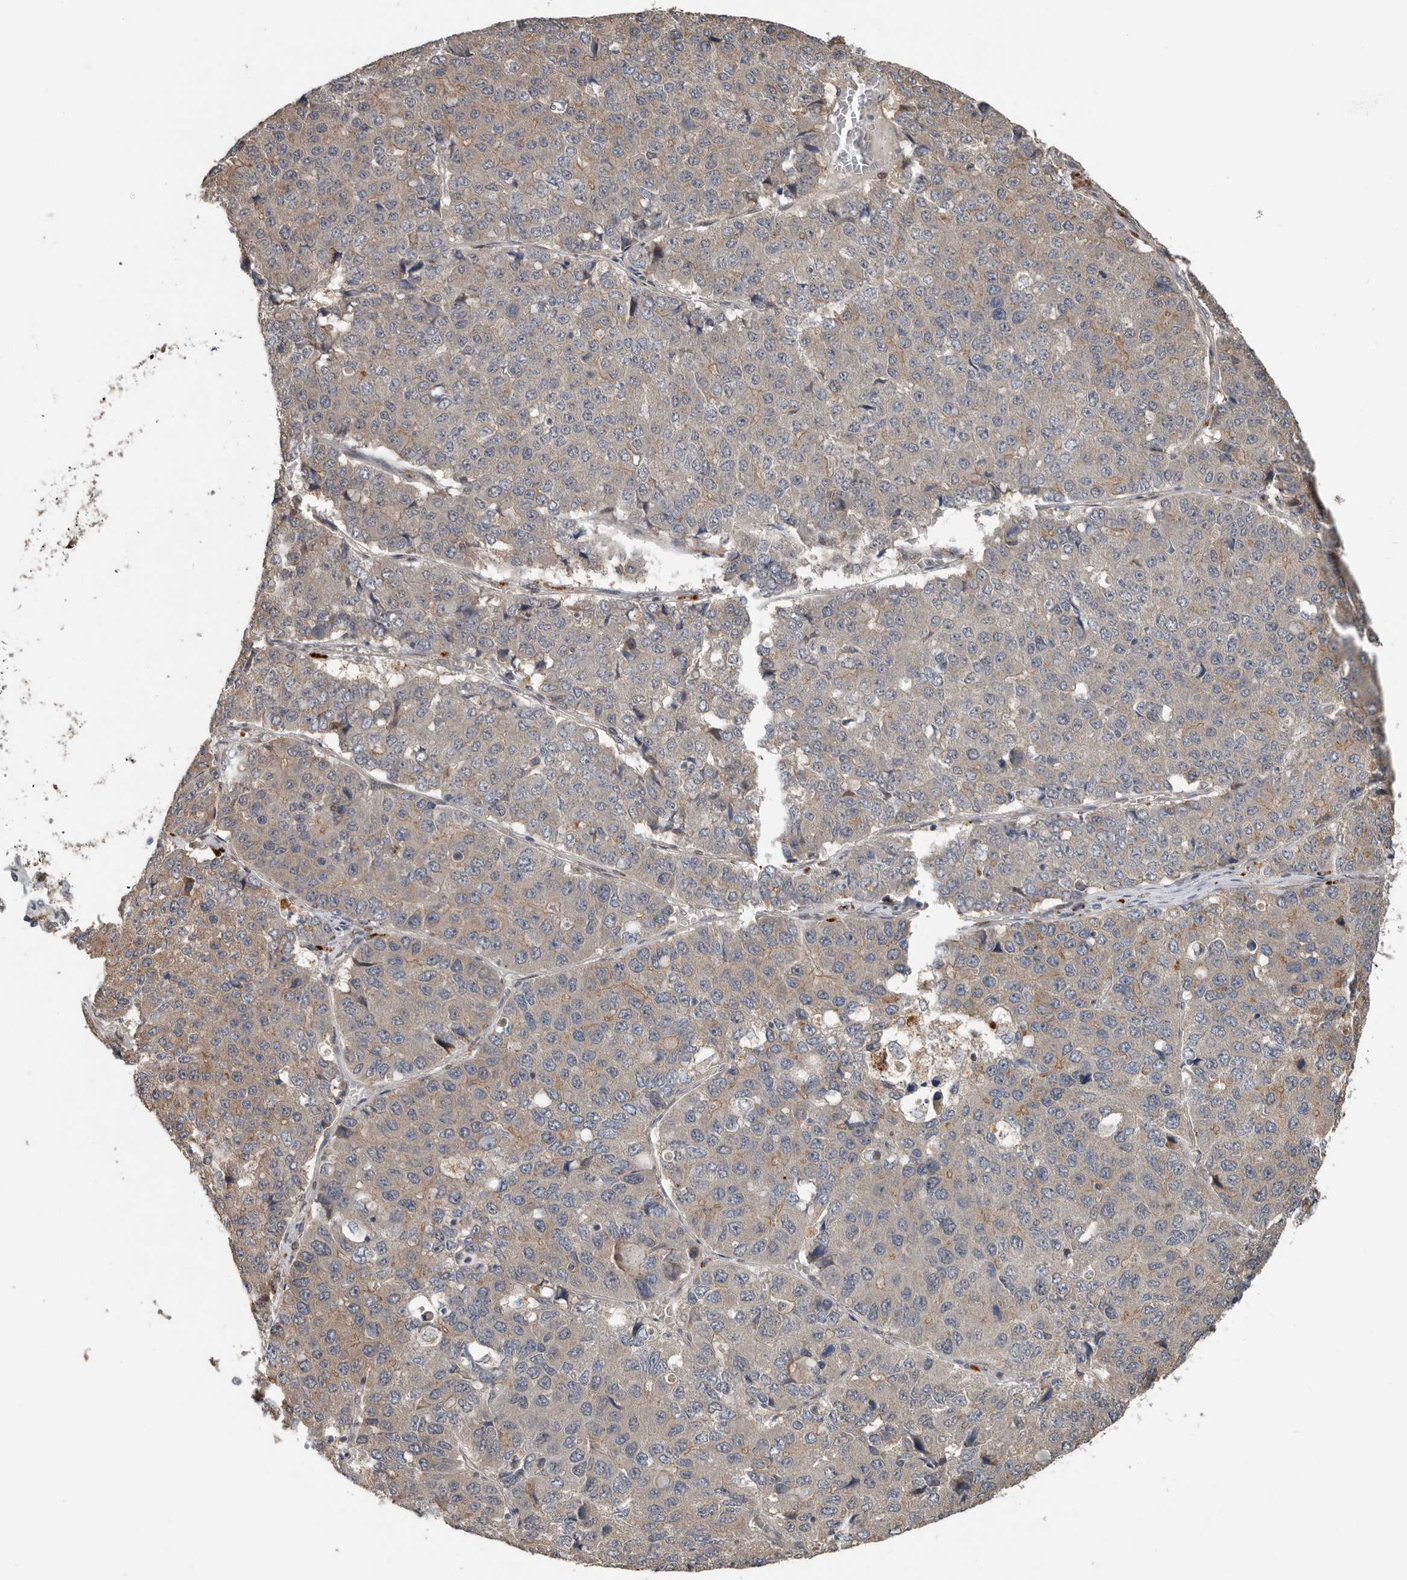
{"staining": {"intensity": "weak", "quantity": "25%-75%", "location": "cytoplasmic/membranous"}, "tissue": "pancreatic cancer", "cell_type": "Tumor cells", "image_type": "cancer", "snomed": [{"axis": "morphology", "description": "Adenocarcinoma, NOS"}, {"axis": "topography", "description": "Pancreas"}], "caption": "Protein staining exhibits weak cytoplasmic/membranous staining in approximately 25%-75% of tumor cells in pancreatic cancer.", "gene": "YOD1", "patient": {"sex": "male", "age": 50}}